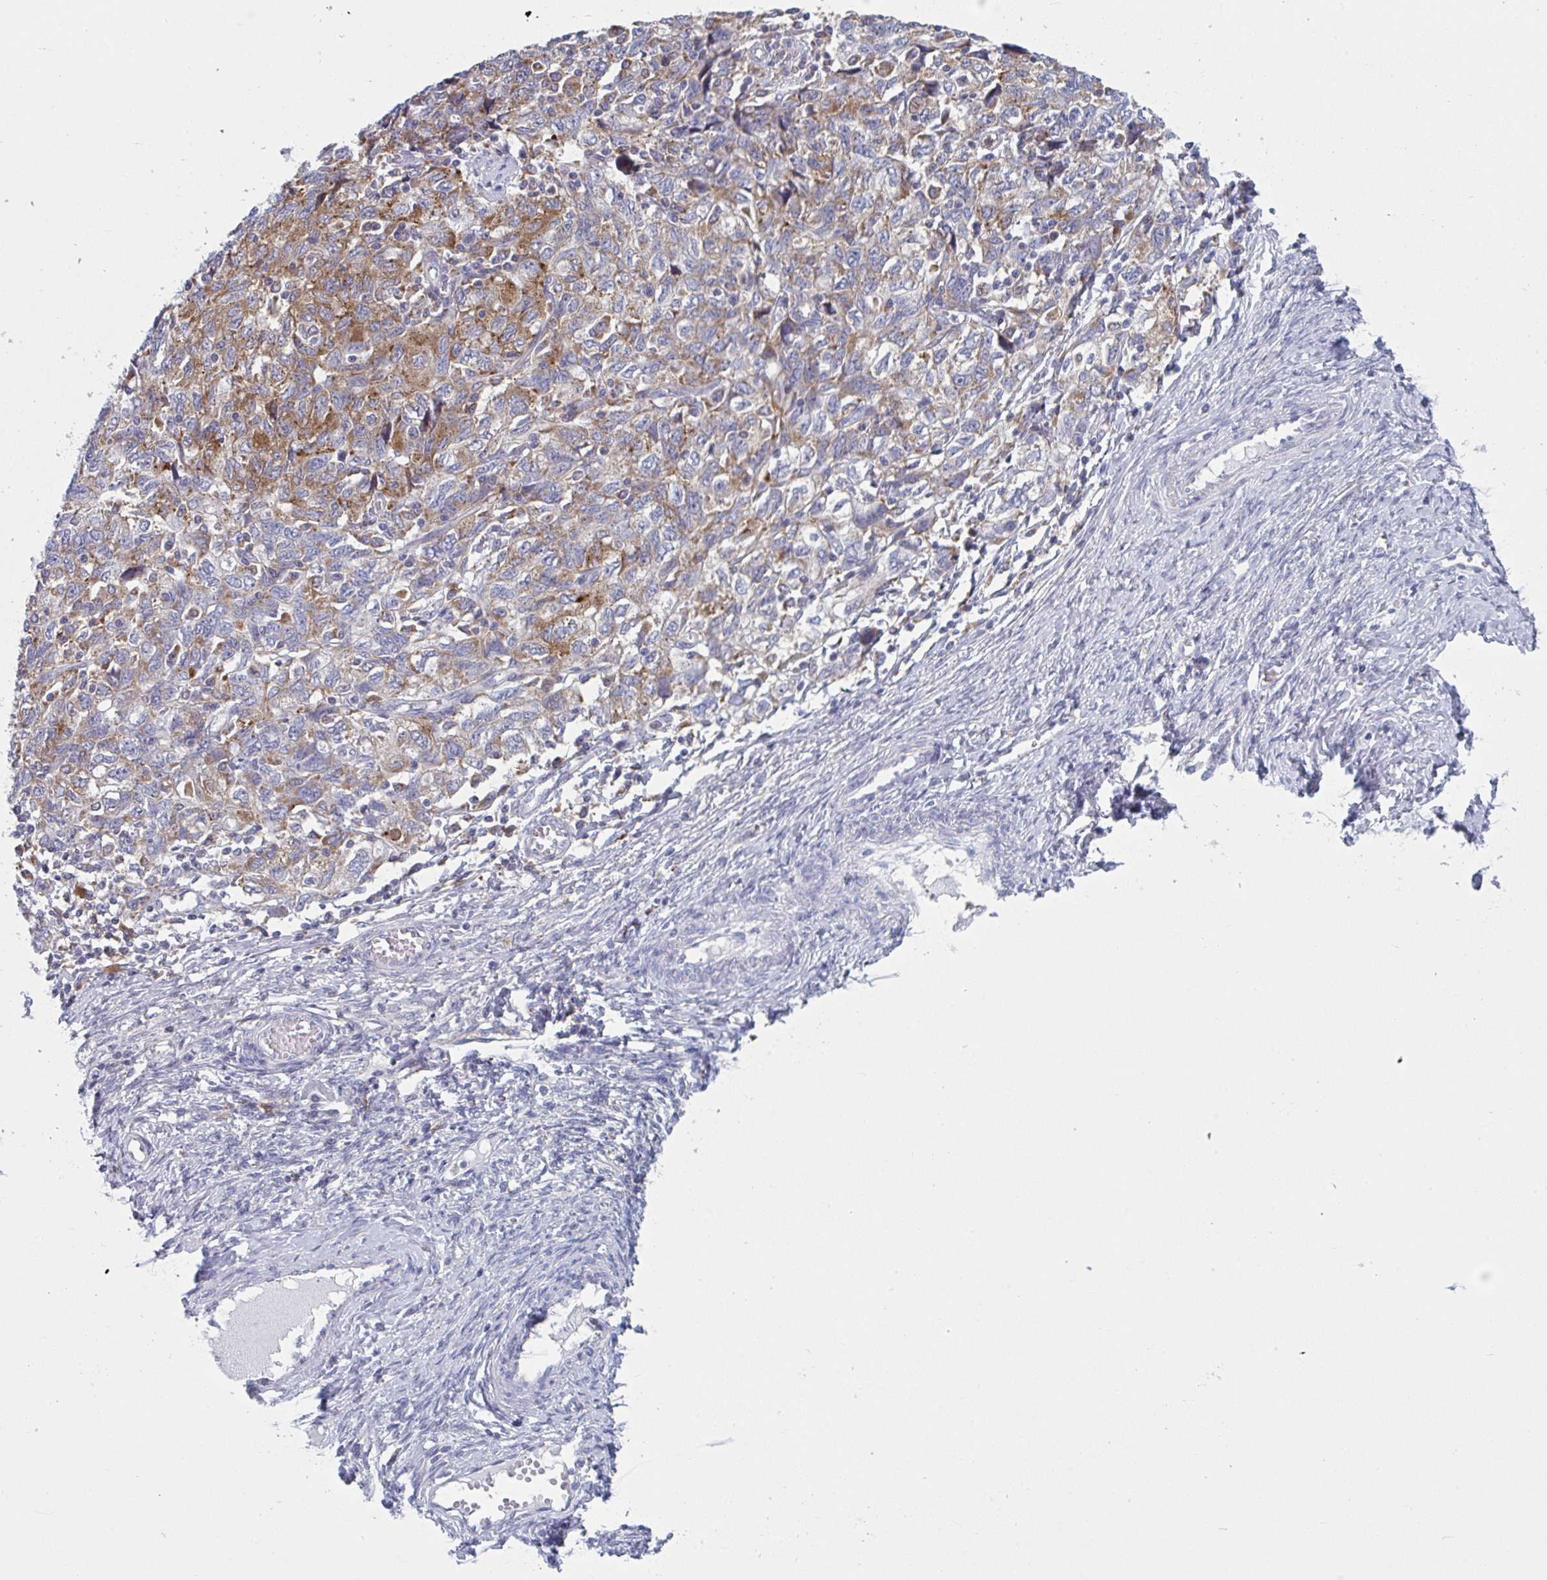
{"staining": {"intensity": "moderate", "quantity": ">75%", "location": "cytoplasmic/membranous"}, "tissue": "ovarian cancer", "cell_type": "Tumor cells", "image_type": "cancer", "snomed": [{"axis": "morphology", "description": "Carcinoma, NOS"}, {"axis": "morphology", "description": "Cystadenocarcinoma, serous, NOS"}, {"axis": "topography", "description": "Ovary"}], "caption": "Human carcinoma (ovarian) stained for a protein (brown) shows moderate cytoplasmic/membranous positive positivity in about >75% of tumor cells.", "gene": "NIPSNAP1", "patient": {"sex": "female", "age": 69}}